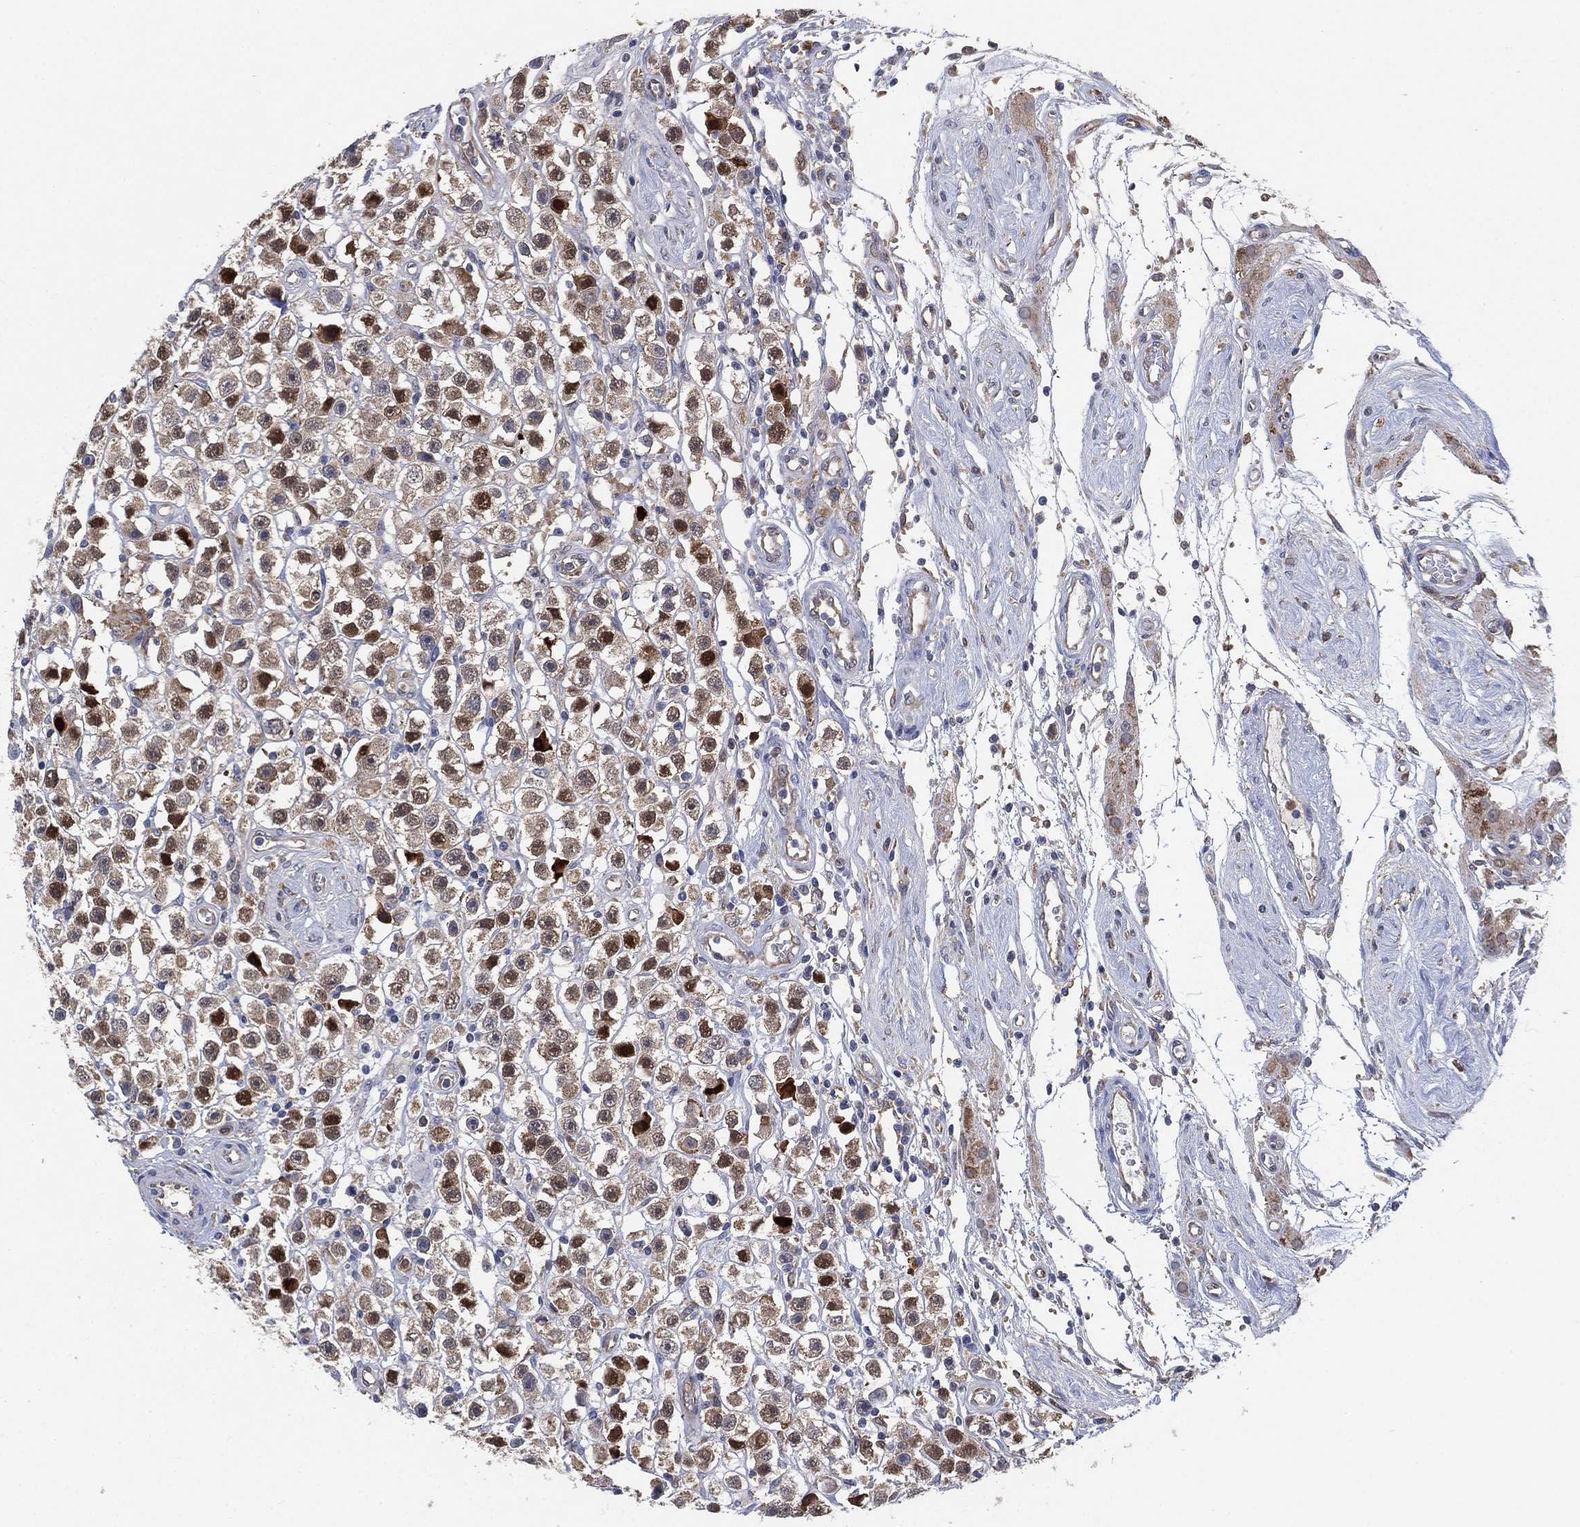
{"staining": {"intensity": "strong", "quantity": "<25%", "location": "nuclear"}, "tissue": "testis cancer", "cell_type": "Tumor cells", "image_type": "cancer", "snomed": [{"axis": "morphology", "description": "Seminoma, NOS"}, {"axis": "topography", "description": "Testis"}], "caption": "Immunohistochemical staining of human testis cancer exhibits strong nuclear protein staining in approximately <25% of tumor cells.", "gene": "FES", "patient": {"sex": "male", "age": 45}}